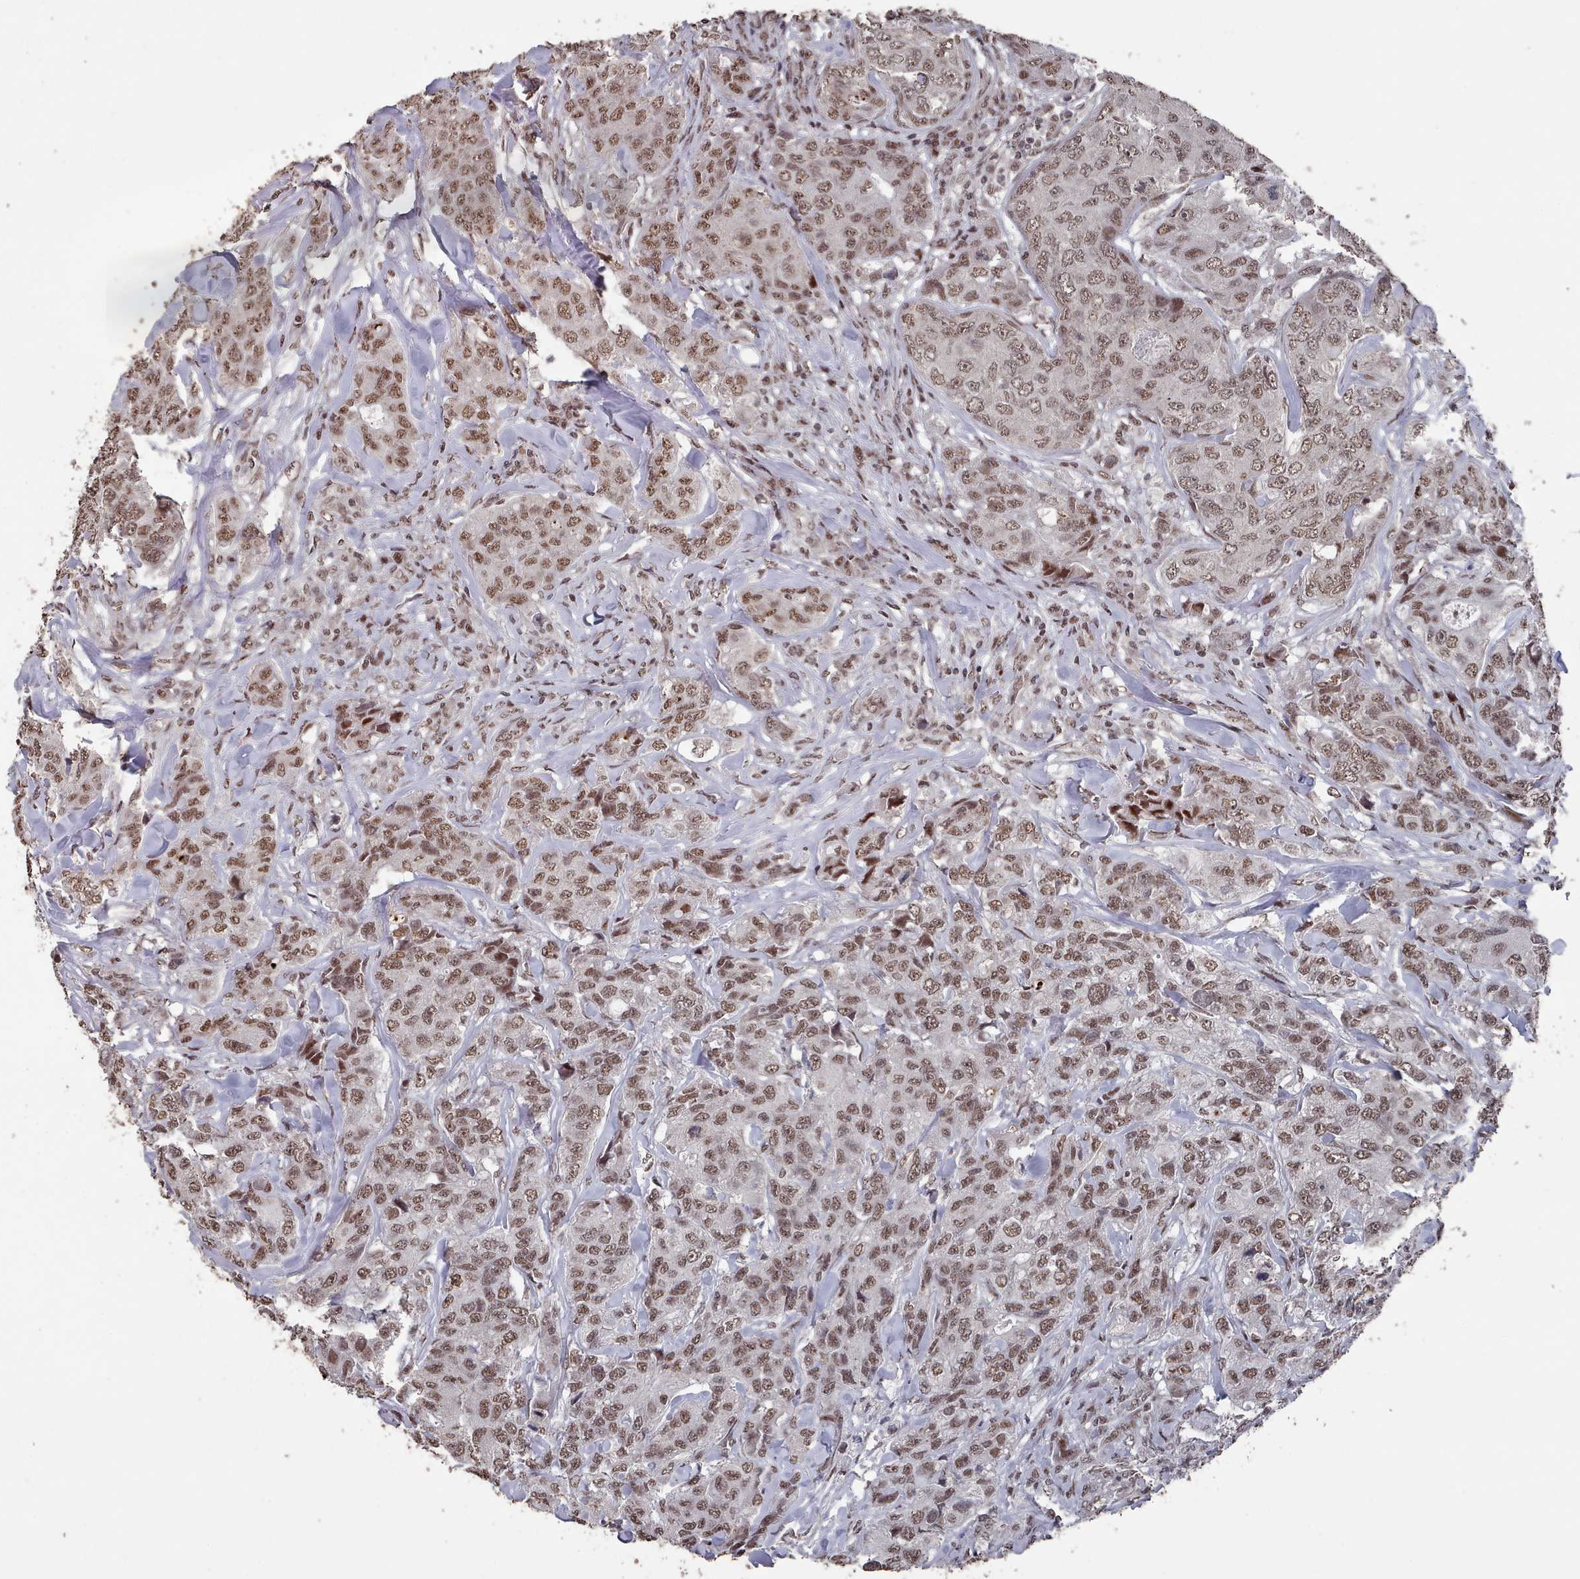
{"staining": {"intensity": "moderate", "quantity": ">75%", "location": "nuclear"}, "tissue": "breast cancer", "cell_type": "Tumor cells", "image_type": "cancer", "snomed": [{"axis": "morphology", "description": "Duct carcinoma"}, {"axis": "topography", "description": "Breast"}], "caption": "This is a micrograph of immunohistochemistry staining of breast intraductal carcinoma, which shows moderate positivity in the nuclear of tumor cells.", "gene": "PNRC2", "patient": {"sex": "female", "age": 43}}